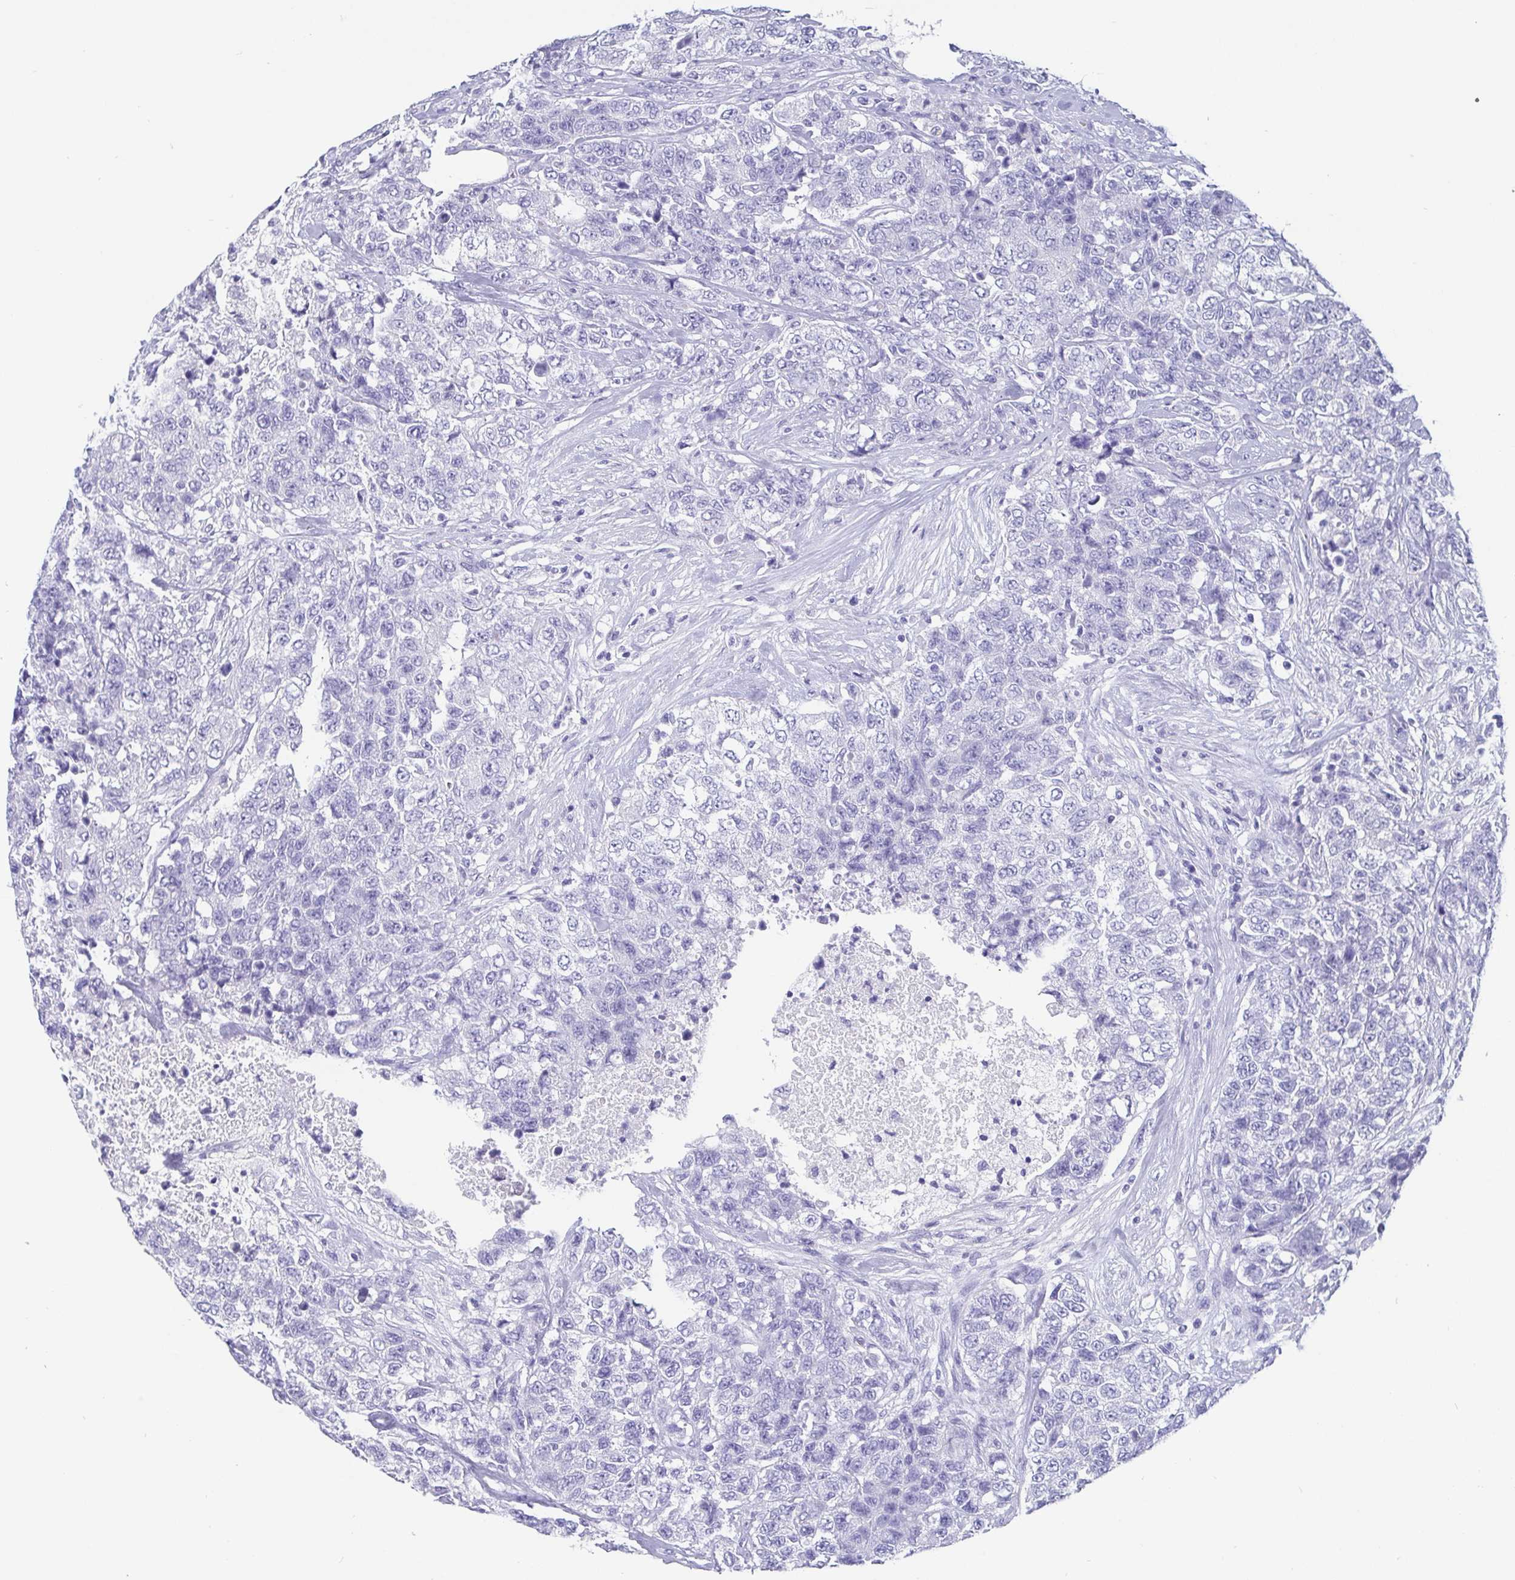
{"staining": {"intensity": "negative", "quantity": "none", "location": "none"}, "tissue": "urothelial cancer", "cell_type": "Tumor cells", "image_type": "cancer", "snomed": [{"axis": "morphology", "description": "Urothelial carcinoma, High grade"}, {"axis": "topography", "description": "Urinary bladder"}], "caption": "Image shows no significant protein expression in tumor cells of urothelial cancer.", "gene": "SCGN", "patient": {"sex": "female", "age": 78}}